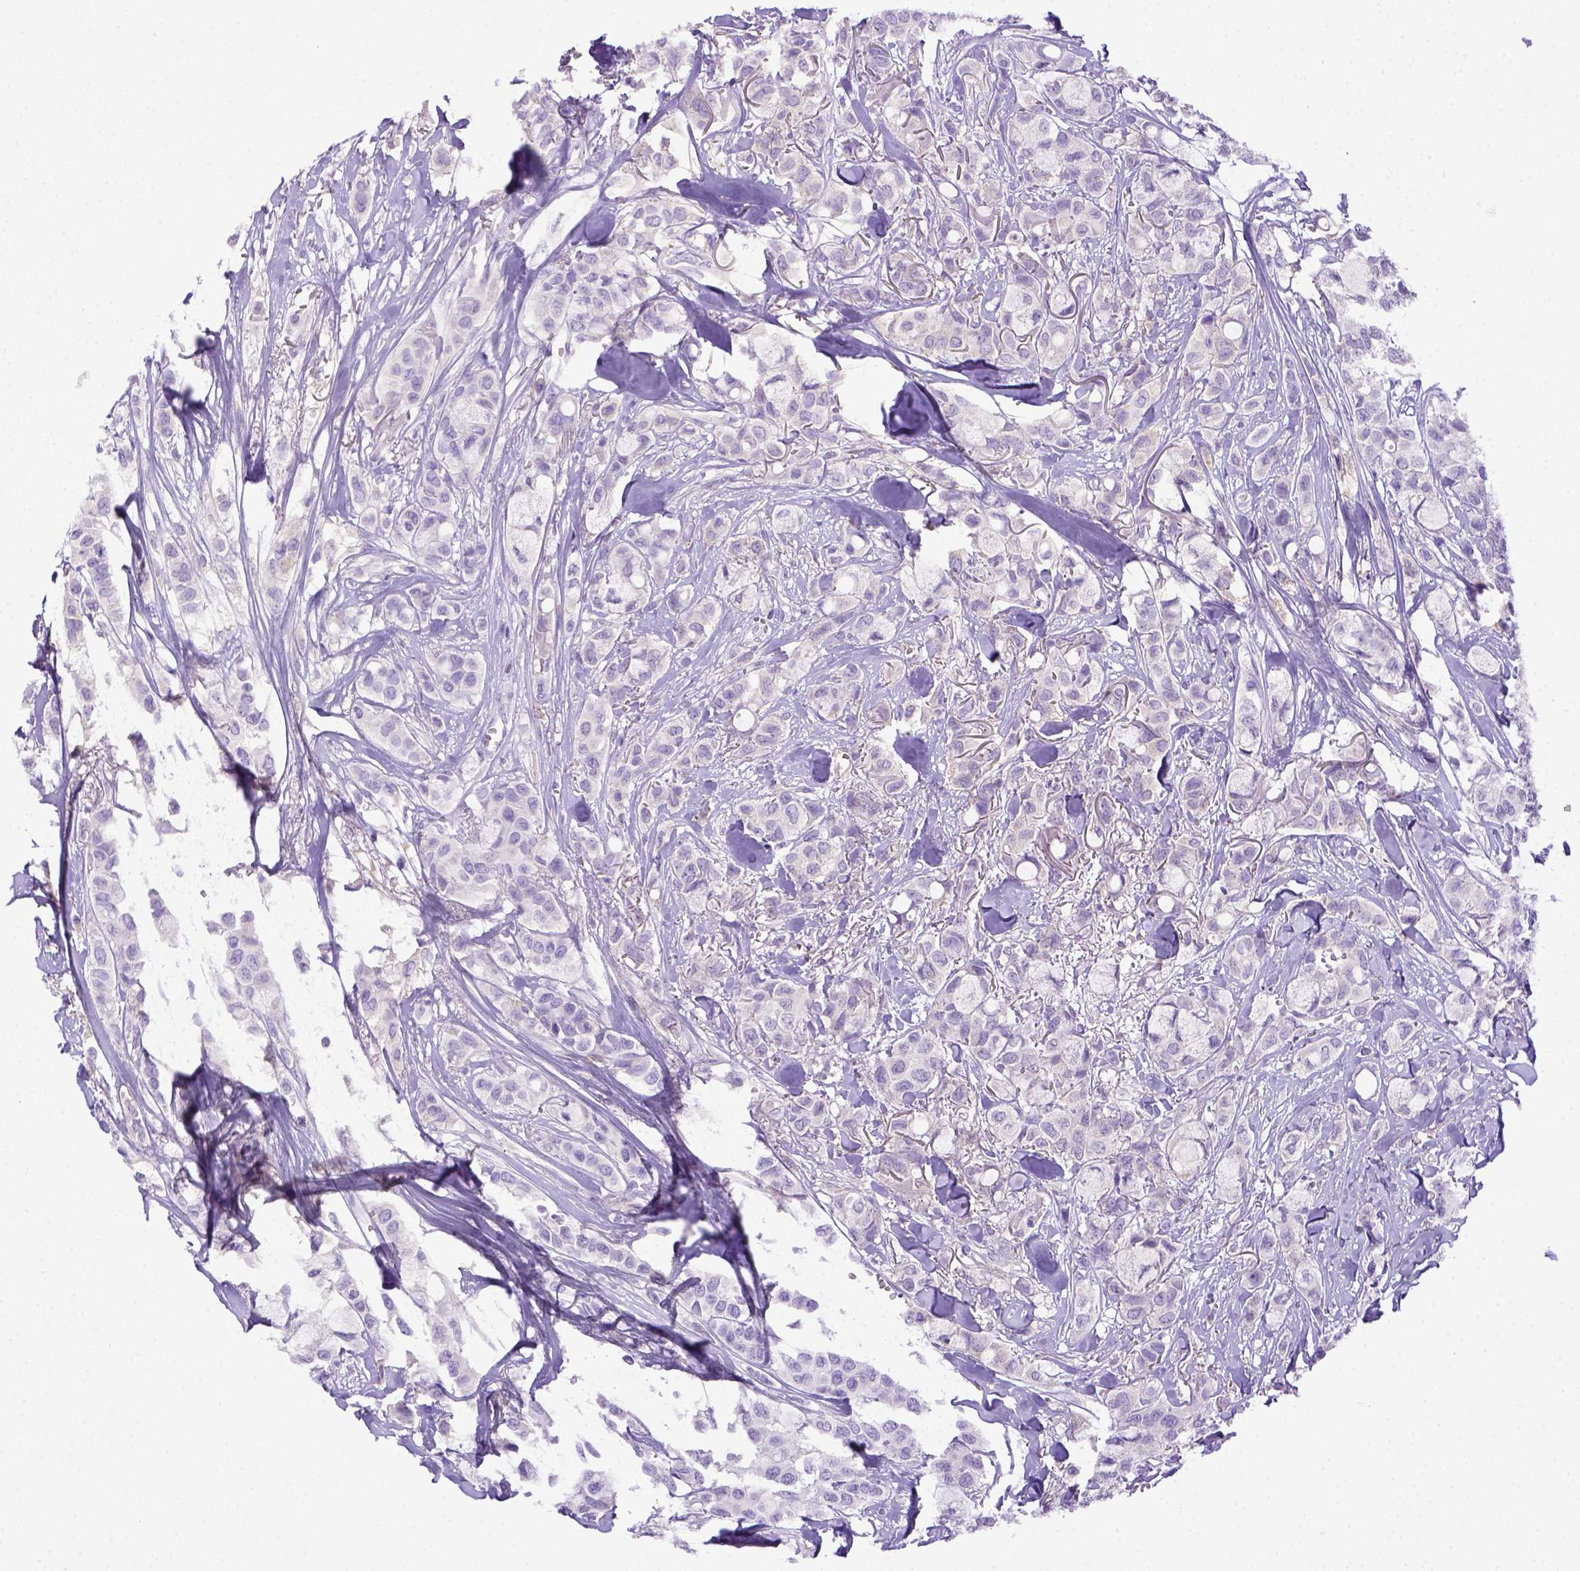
{"staining": {"intensity": "negative", "quantity": "none", "location": "none"}, "tissue": "breast cancer", "cell_type": "Tumor cells", "image_type": "cancer", "snomed": [{"axis": "morphology", "description": "Duct carcinoma"}, {"axis": "topography", "description": "Breast"}], "caption": "Human invasive ductal carcinoma (breast) stained for a protein using immunohistochemistry exhibits no positivity in tumor cells.", "gene": "ITIH4", "patient": {"sex": "female", "age": 85}}